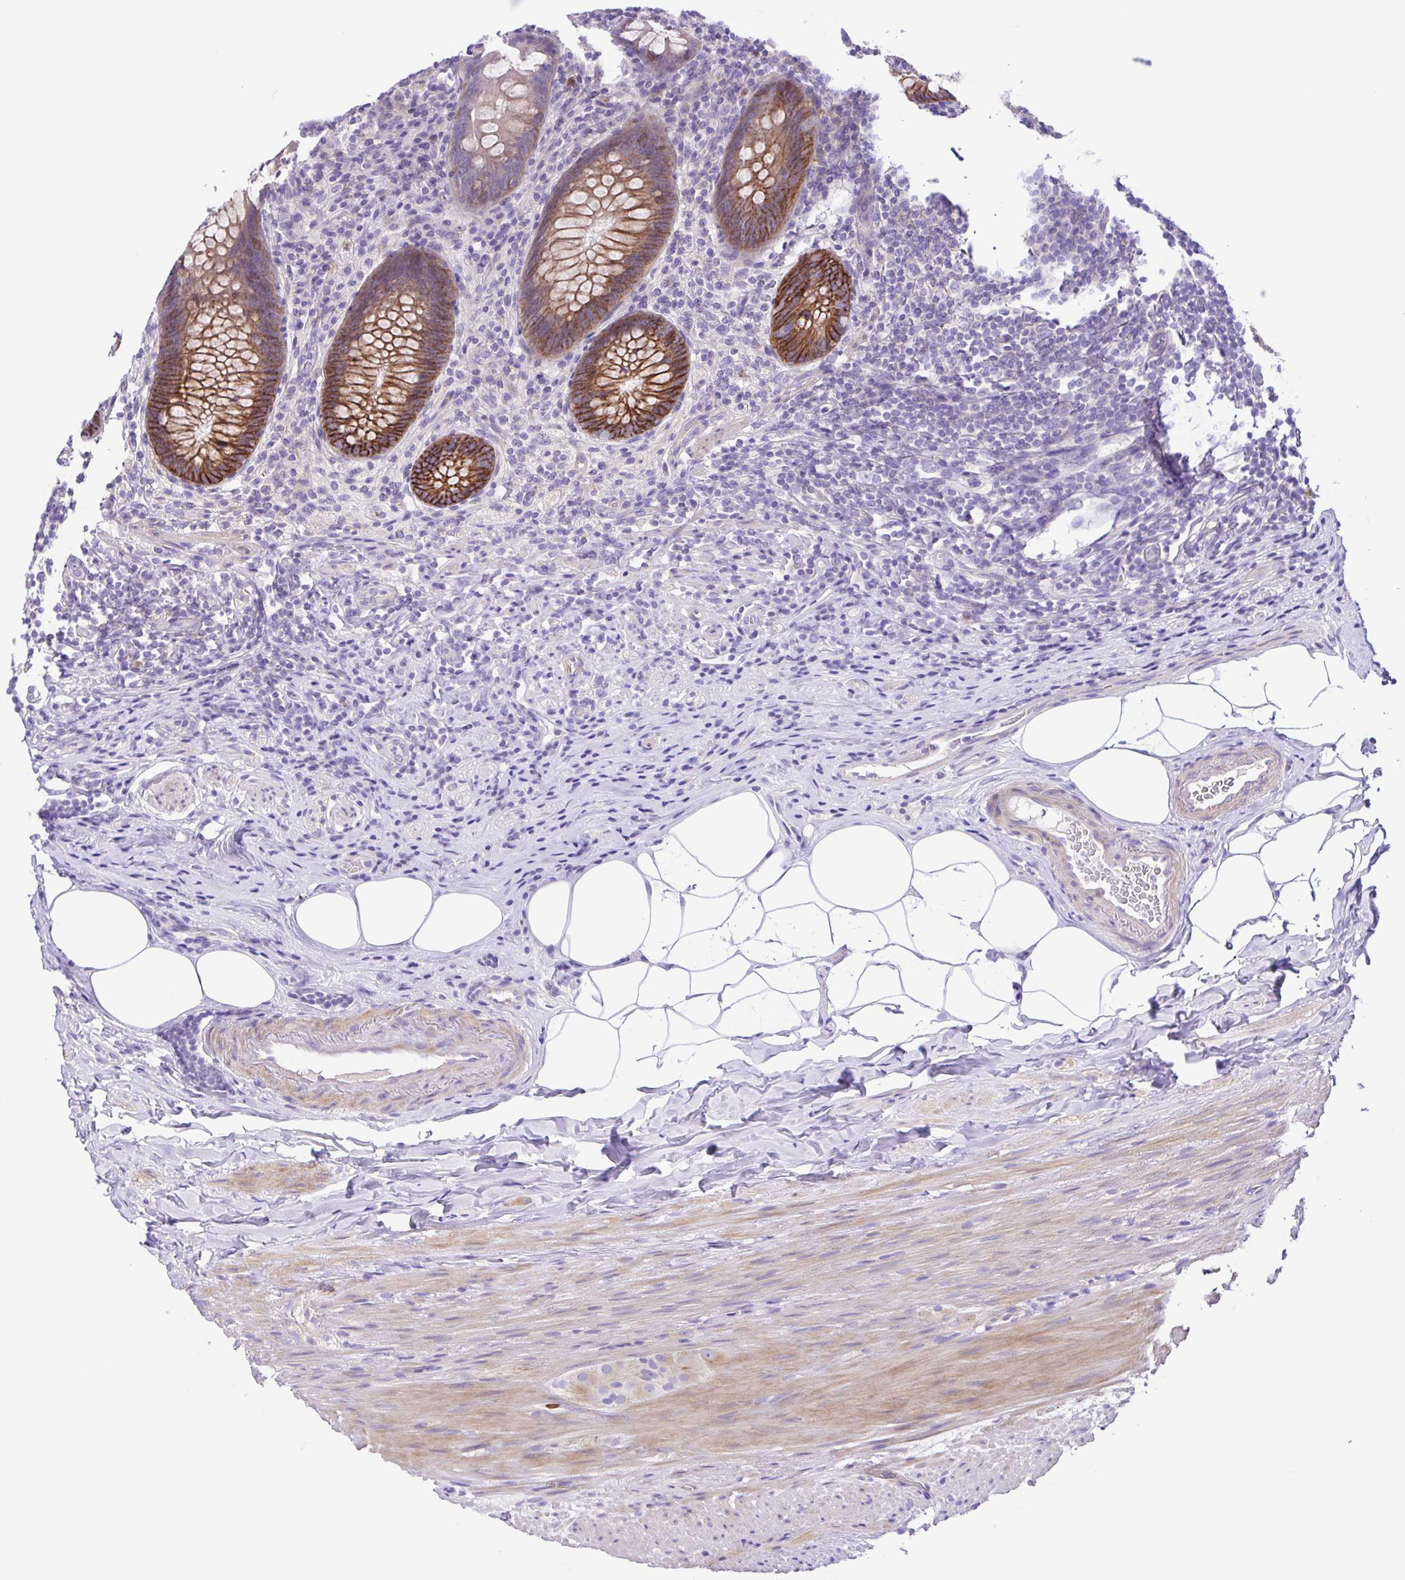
{"staining": {"intensity": "strong", "quantity": "25%-75%", "location": "cytoplasmic/membranous"}, "tissue": "appendix", "cell_type": "Glandular cells", "image_type": "normal", "snomed": [{"axis": "morphology", "description": "Normal tissue, NOS"}, {"axis": "topography", "description": "Appendix"}], "caption": "This micrograph demonstrates immunohistochemistry (IHC) staining of normal human appendix, with high strong cytoplasmic/membranous positivity in about 25%-75% of glandular cells.", "gene": "ISM2", "patient": {"sex": "male", "age": 47}}